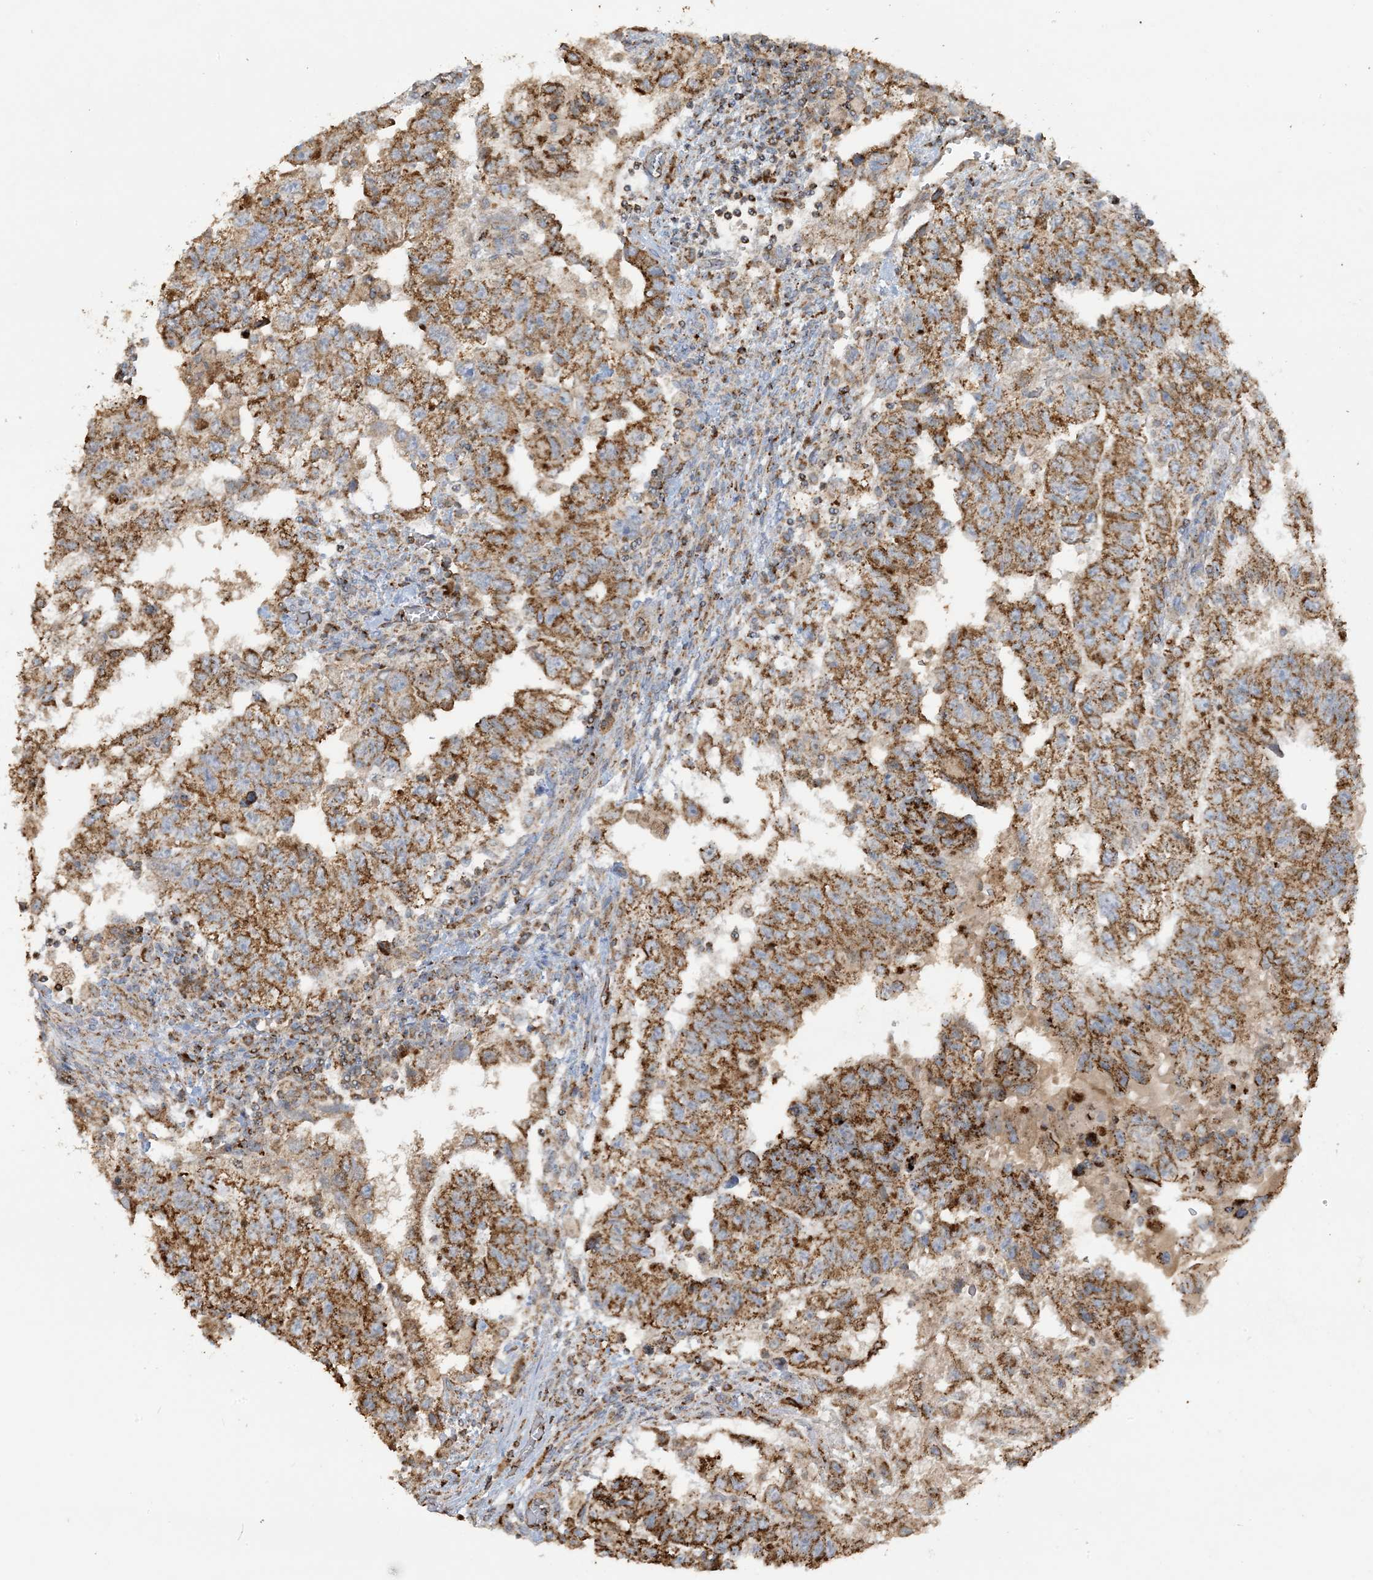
{"staining": {"intensity": "moderate", "quantity": ">75%", "location": "cytoplasmic/membranous"}, "tissue": "testis cancer", "cell_type": "Tumor cells", "image_type": "cancer", "snomed": [{"axis": "morphology", "description": "Carcinoma, Embryonal, NOS"}, {"axis": "topography", "description": "Testis"}], "caption": "Immunohistochemistry (IHC) (DAB) staining of testis embryonal carcinoma displays moderate cytoplasmic/membranous protein positivity in about >75% of tumor cells. (DAB (3,3'-diaminobenzidine) = brown stain, brightfield microscopy at high magnification).", "gene": "AGA", "patient": {"sex": "male", "age": 36}}